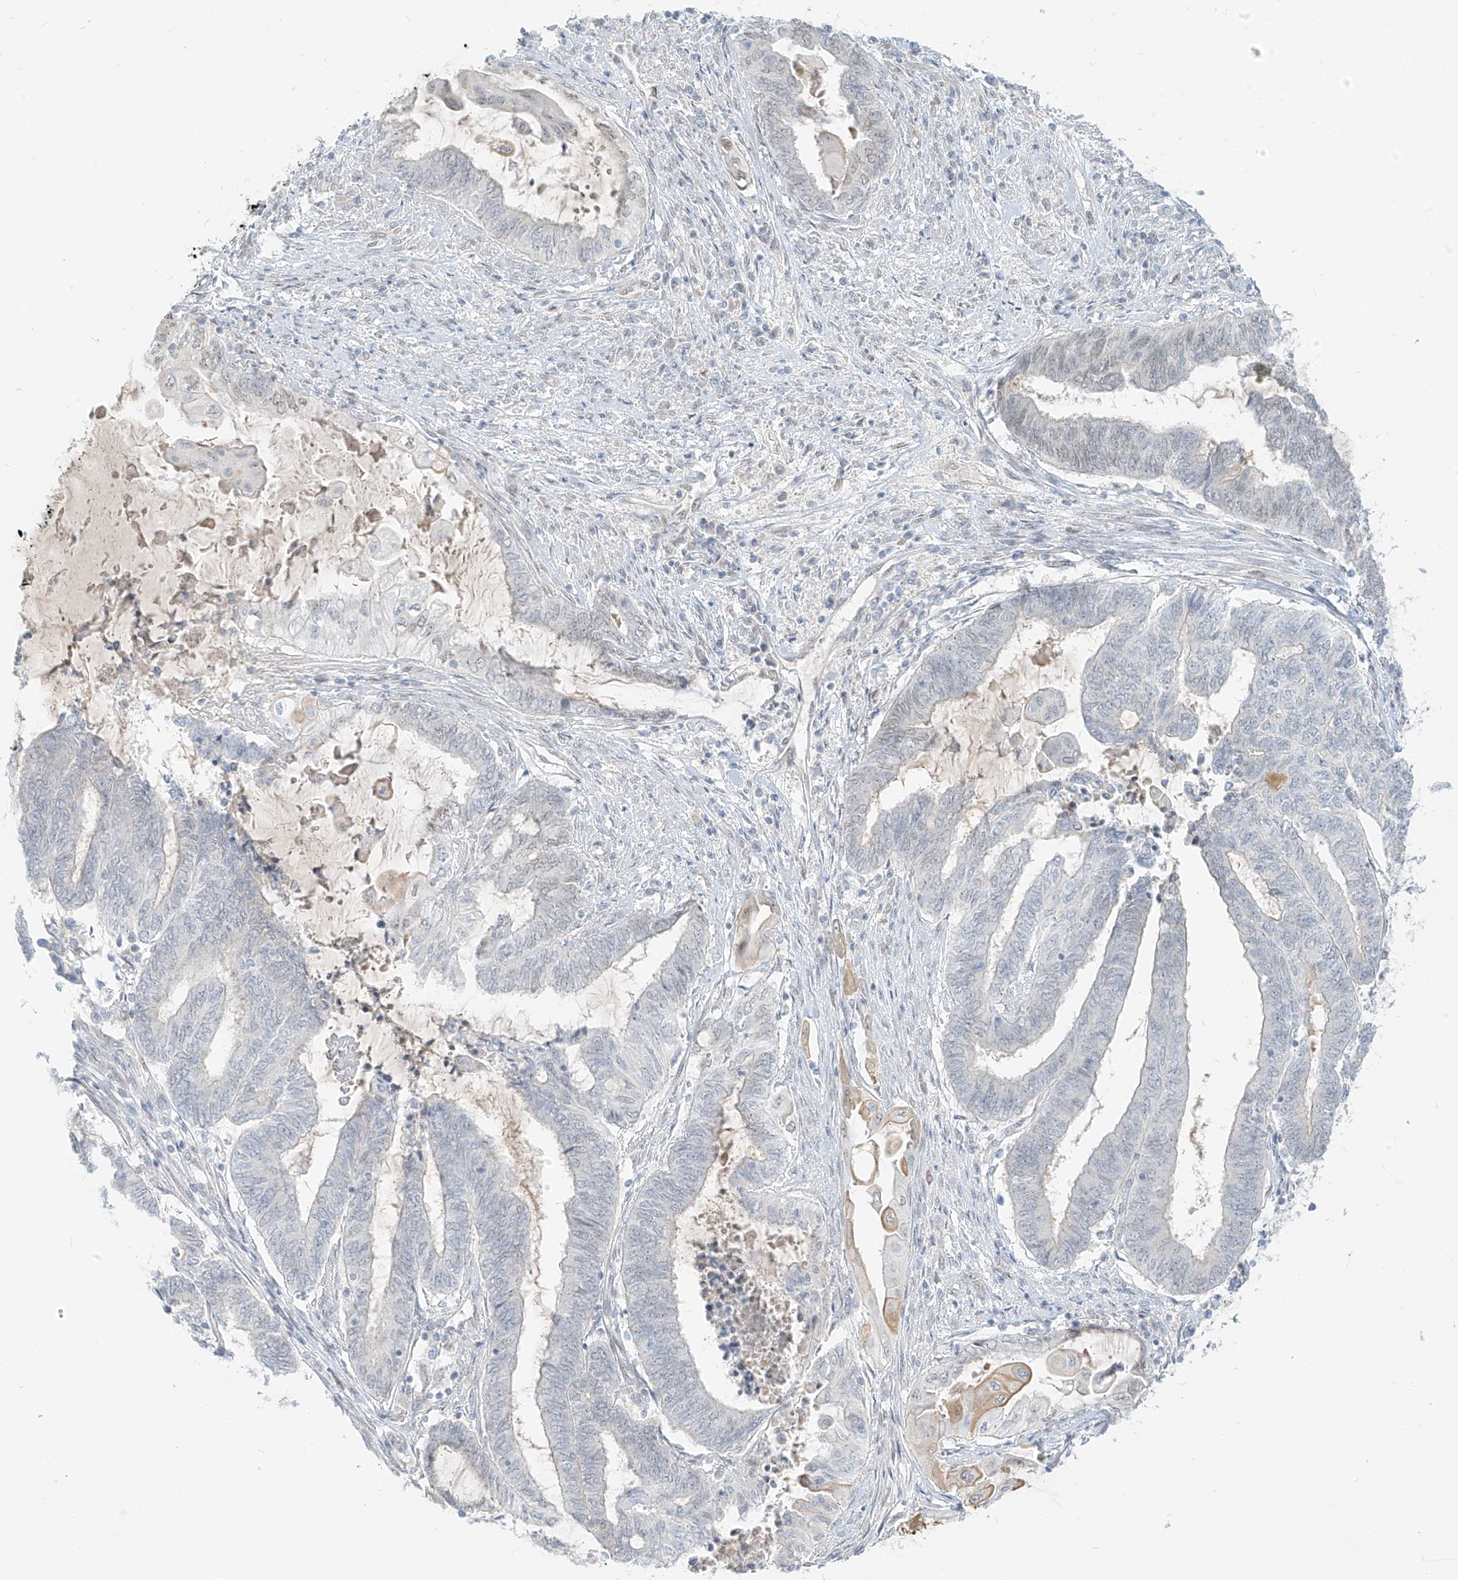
{"staining": {"intensity": "negative", "quantity": "none", "location": "none"}, "tissue": "endometrial cancer", "cell_type": "Tumor cells", "image_type": "cancer", "snomed": [{"axis": "morphology", "description": "Adenocarcinoma, NOS"}, {"axis": "topography", "description": "Uterus"}, {"axis": "topography", "description": "Endometrium"}], "caption": "IHC image of human endometrial cancer (adenocarcinoma) stained for a protein (brown), which displays no staining in tumor cells. Brightfield microscopy of immunohistochemistry stained with DAB (3,3'-diaminobenzidine) (brown) and hematoxylin (blue), captured at high magnification.", "gene": "ZNF774", "patient": {"sex": "female", "age": 70}}